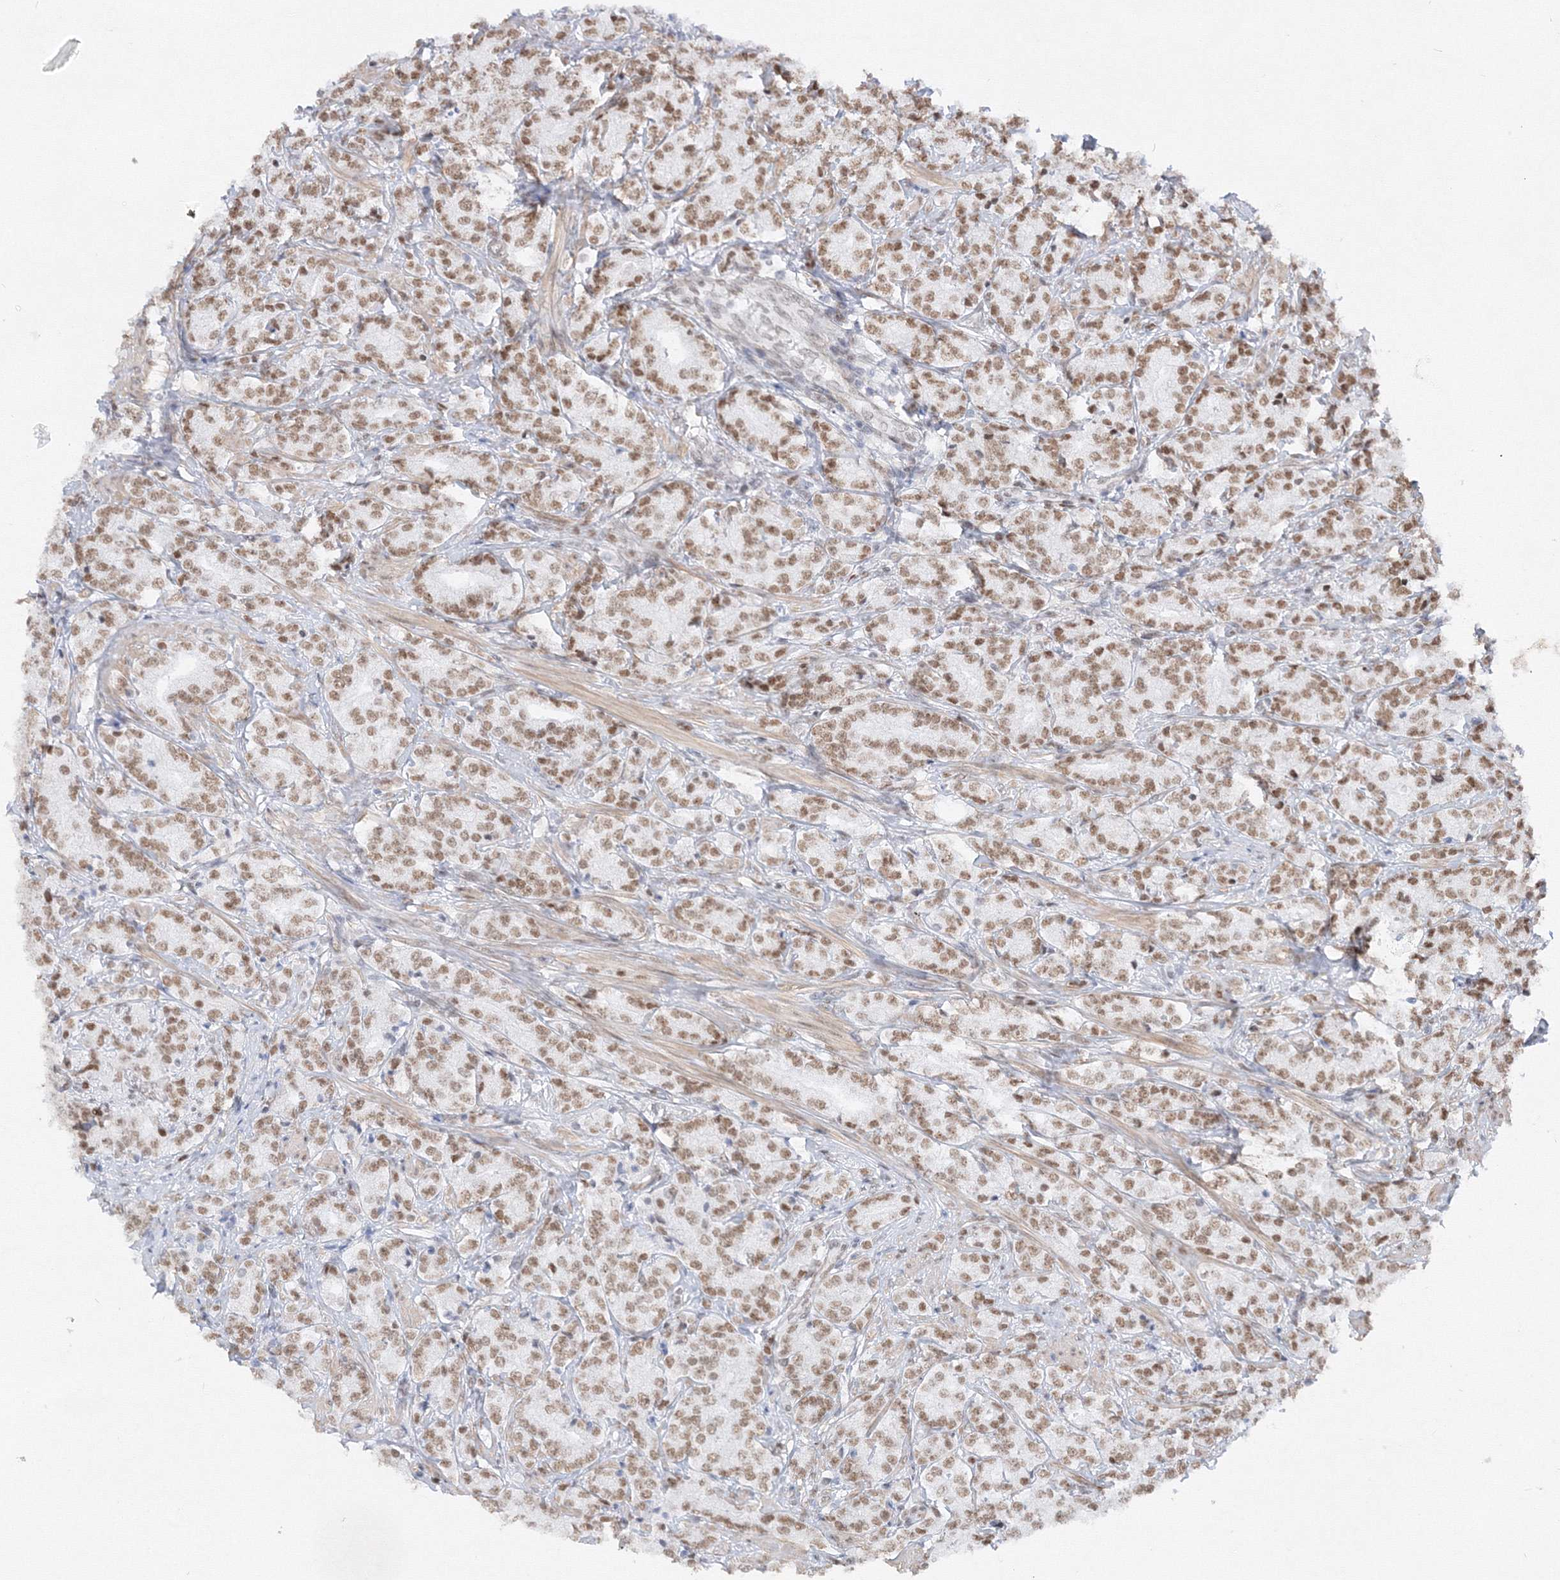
{"staining": {"intensity": "weak", "quantity": ">75%", "location": "nuclear"}, "tissue": "prostate cancer", "cell_type": "Tumor cells", "image_type": "cancer", "snomed": [{"axis": "morphology", "description": "Adenocarcinoma, High grade"}, {"axis": "topography", "description": "Prostate"}], "caption": "The histopathology image exhibits staining of prostate cancer, revealing weak nuclear protein staining (brown color) within tumor cells.", "gene": "ZNF638", "patient": {"sex": "male", "age": 69}}